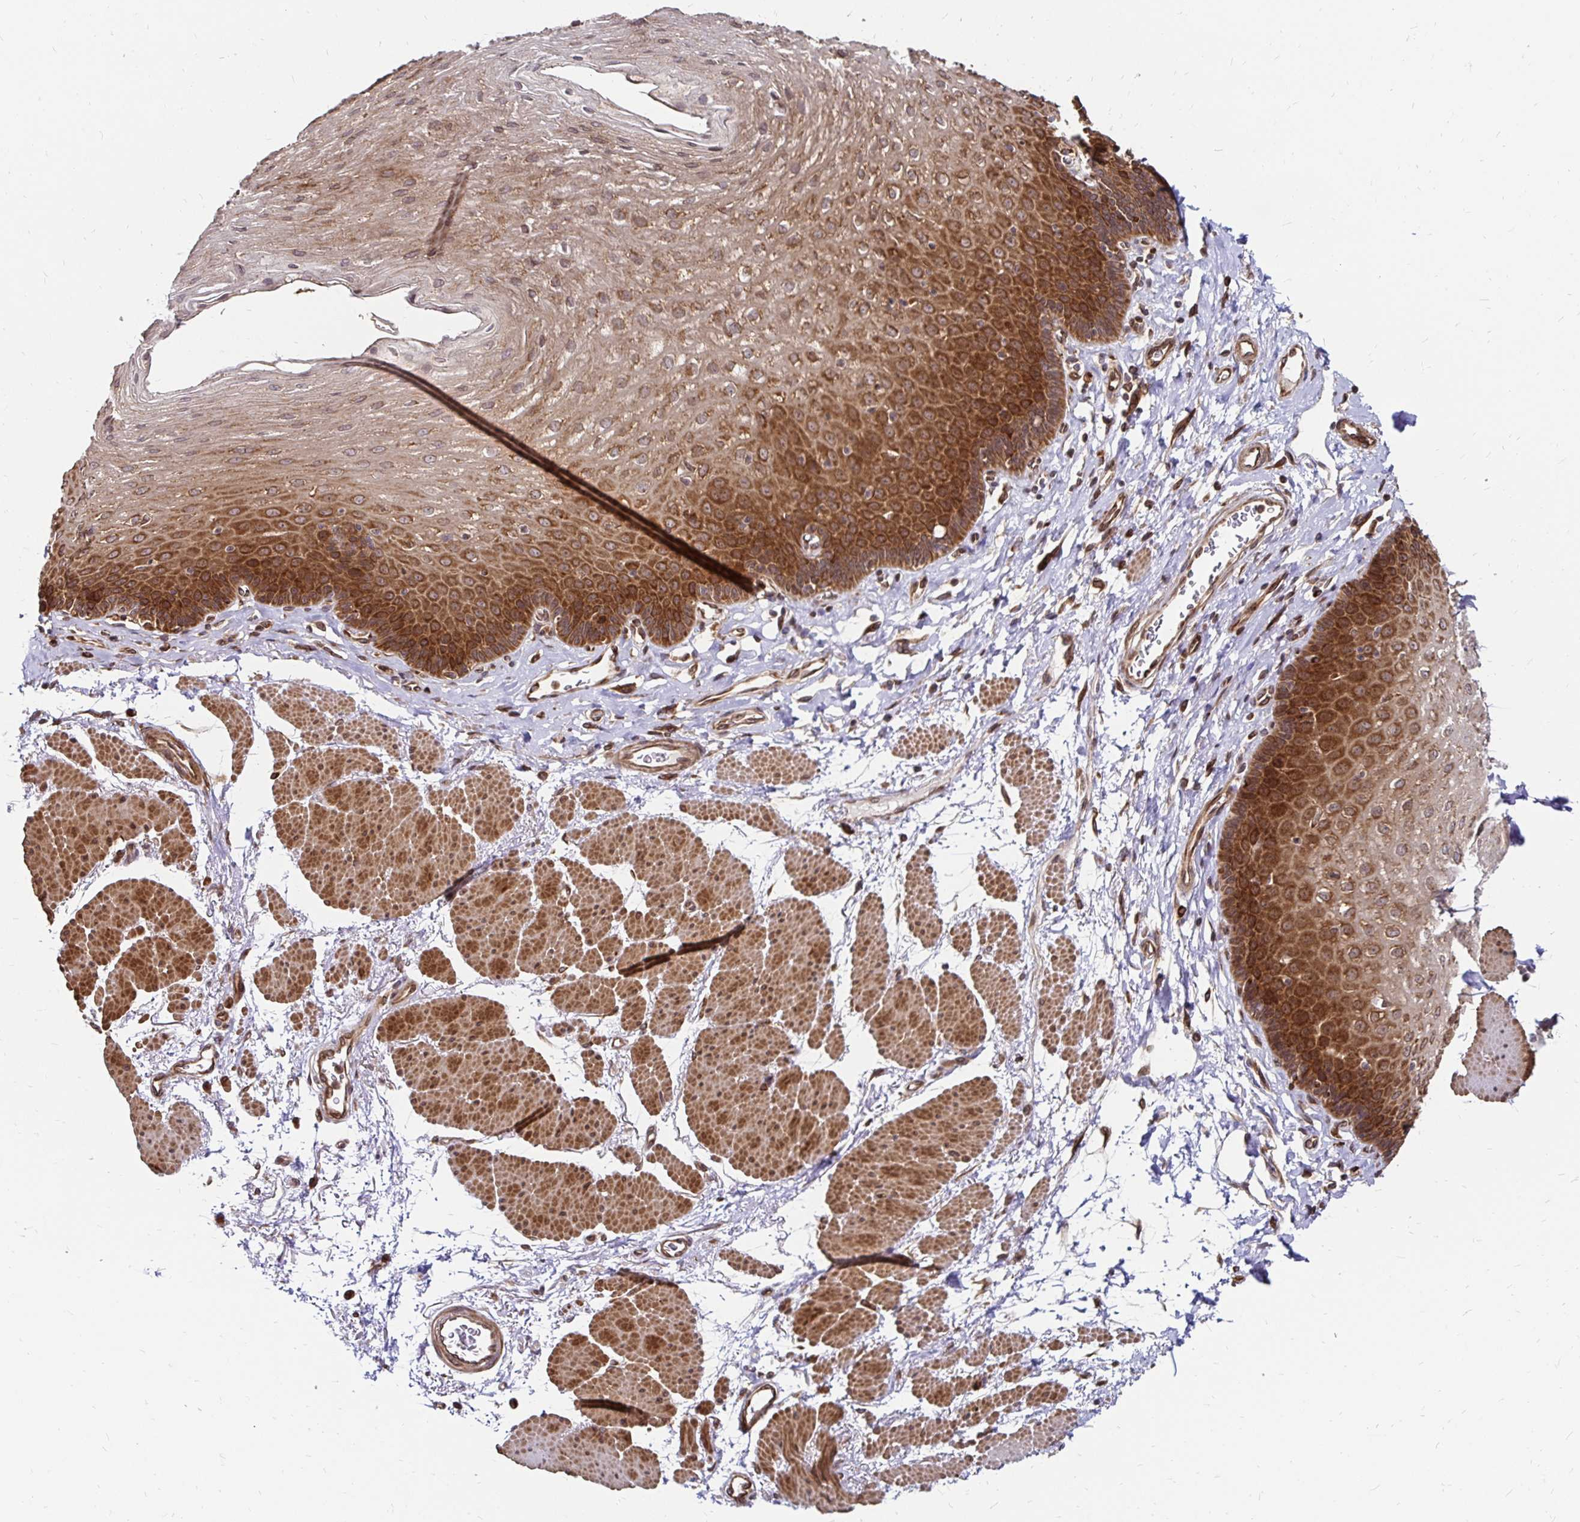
{"staining": {"intensity": "strong", "quantity": ">75%", "location": "cytoplasmic/membranous"}, "tissue": "esophagus", "cell_type": "Squamous epithelial cells", "image_type": "normal", "snomed": [{"axis": "morphology", "description": "Normal tissue, NOS"}, {"axis": "topography", "description": "Esophagus"}], "caption": "Immunohistochemistry image of normal esophagus: human esophagus stained using IHC demonstrates high levels of strong protein expression localized specifically in the cytoplasmic/membranous of squamous epithelial cells, appearing as a cytoplasmic/membranous brown color.", "gene": "ZW10", "patient": {"sex": "female", "age": 81}}